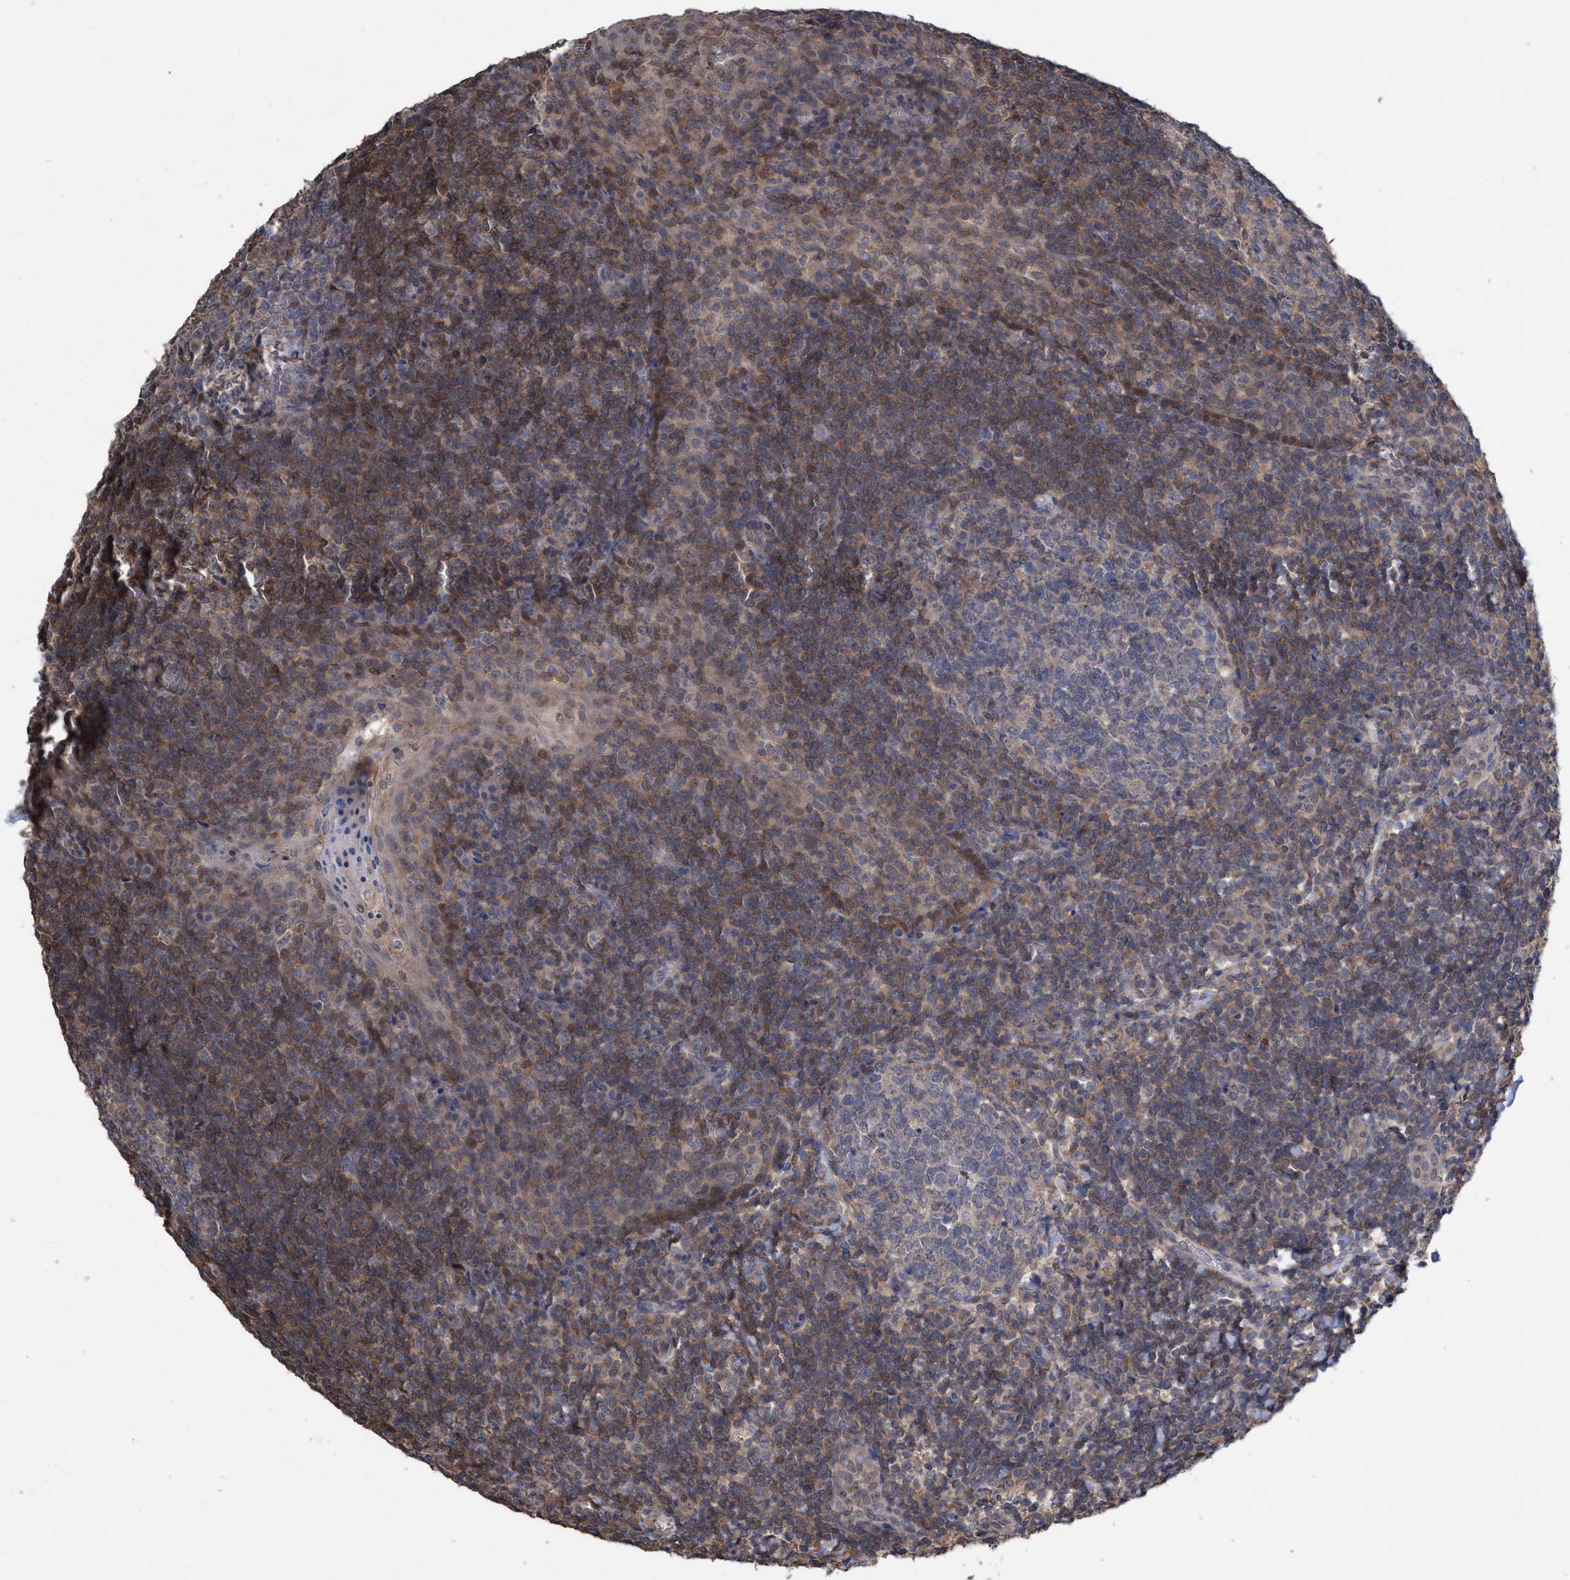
{"staining": {"intensity": "moderate", "quantity": "25%-75%", "location": "cytoplasmic/membranous"}, "tissue": "tonsil", "cell_type": "Germinal center cells", "image_type": "normal", "snomed": [{"axis": "morphology", "description": "Normal tissue, NOS"}, {"axis": "topography", "description": "Tonsil"}], "caption": "Immunohistochemical staining of normal tonsil displays 25%-75% levels of moderate cytoplasmic/membranous protein positivity in approximately 25%-75% of germinal center cells.", "gene": "GLOD4", "patient": {"sex": "male", "age": 31}}